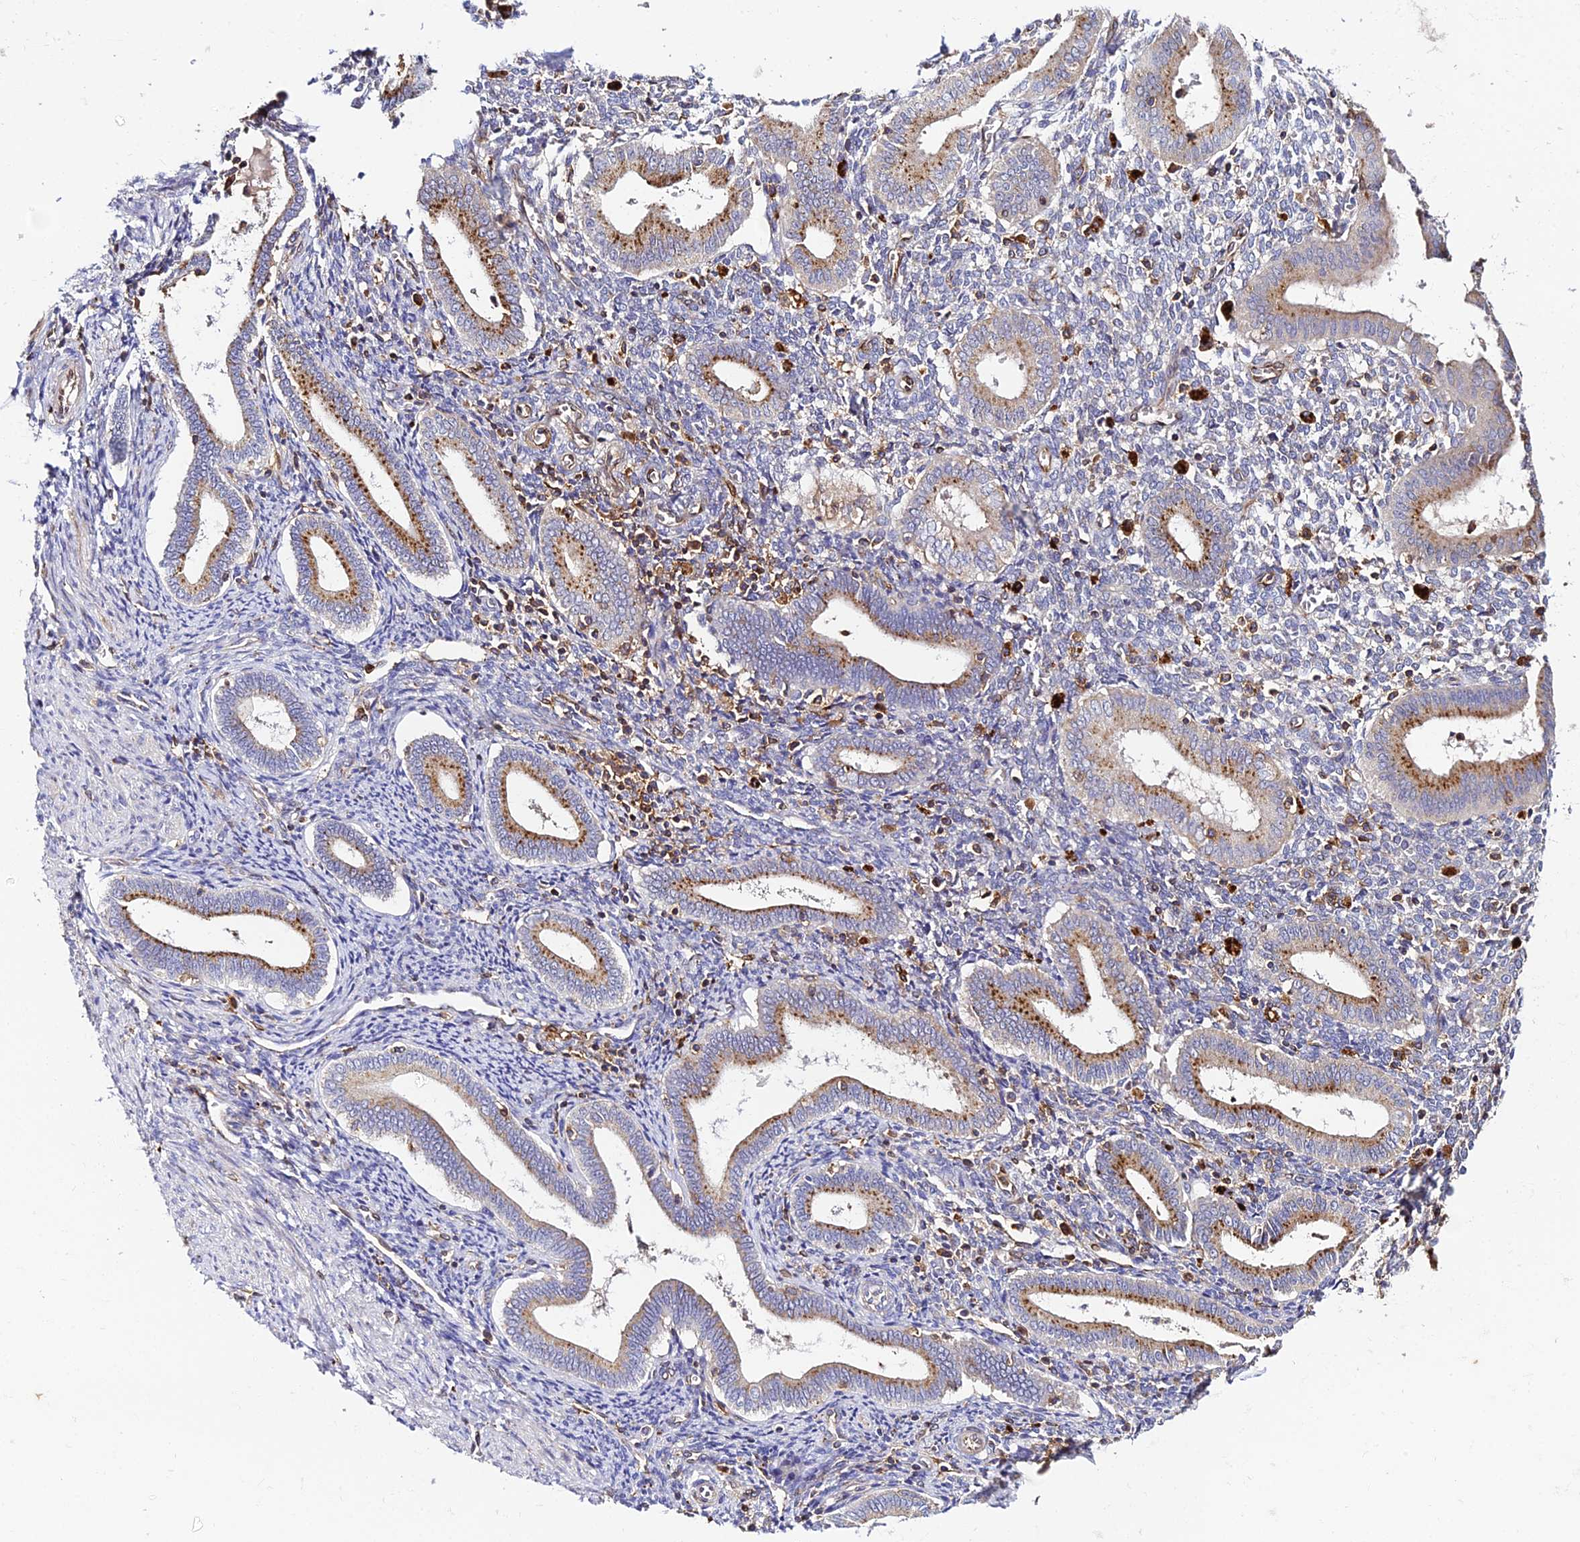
{"staining": {"intensity": "moderate", "quantity": "<25%", "location": "cytoplasmic/membranous"}, "tissue": "endometrium", "cell_type": "Cells in endometrial stroma", "image_type": "normal", "snomed": [{"axis": "morphology", "description": "Normal tissue, NOS"}, {"axis": "topography", "description": "Endometrium"}], "caption": "IHC histopathology image of unremarkable endometrium: endometrium stained using IHC reveals low levels of moderate protein expression localized specifically in the cytoplasmic/membranous of cells in endometrial stroma, appearing as a cytoplasmic/membranous brown color.", "gene": "TRPV2", "patient": {"sex": "female", "age": 44}}